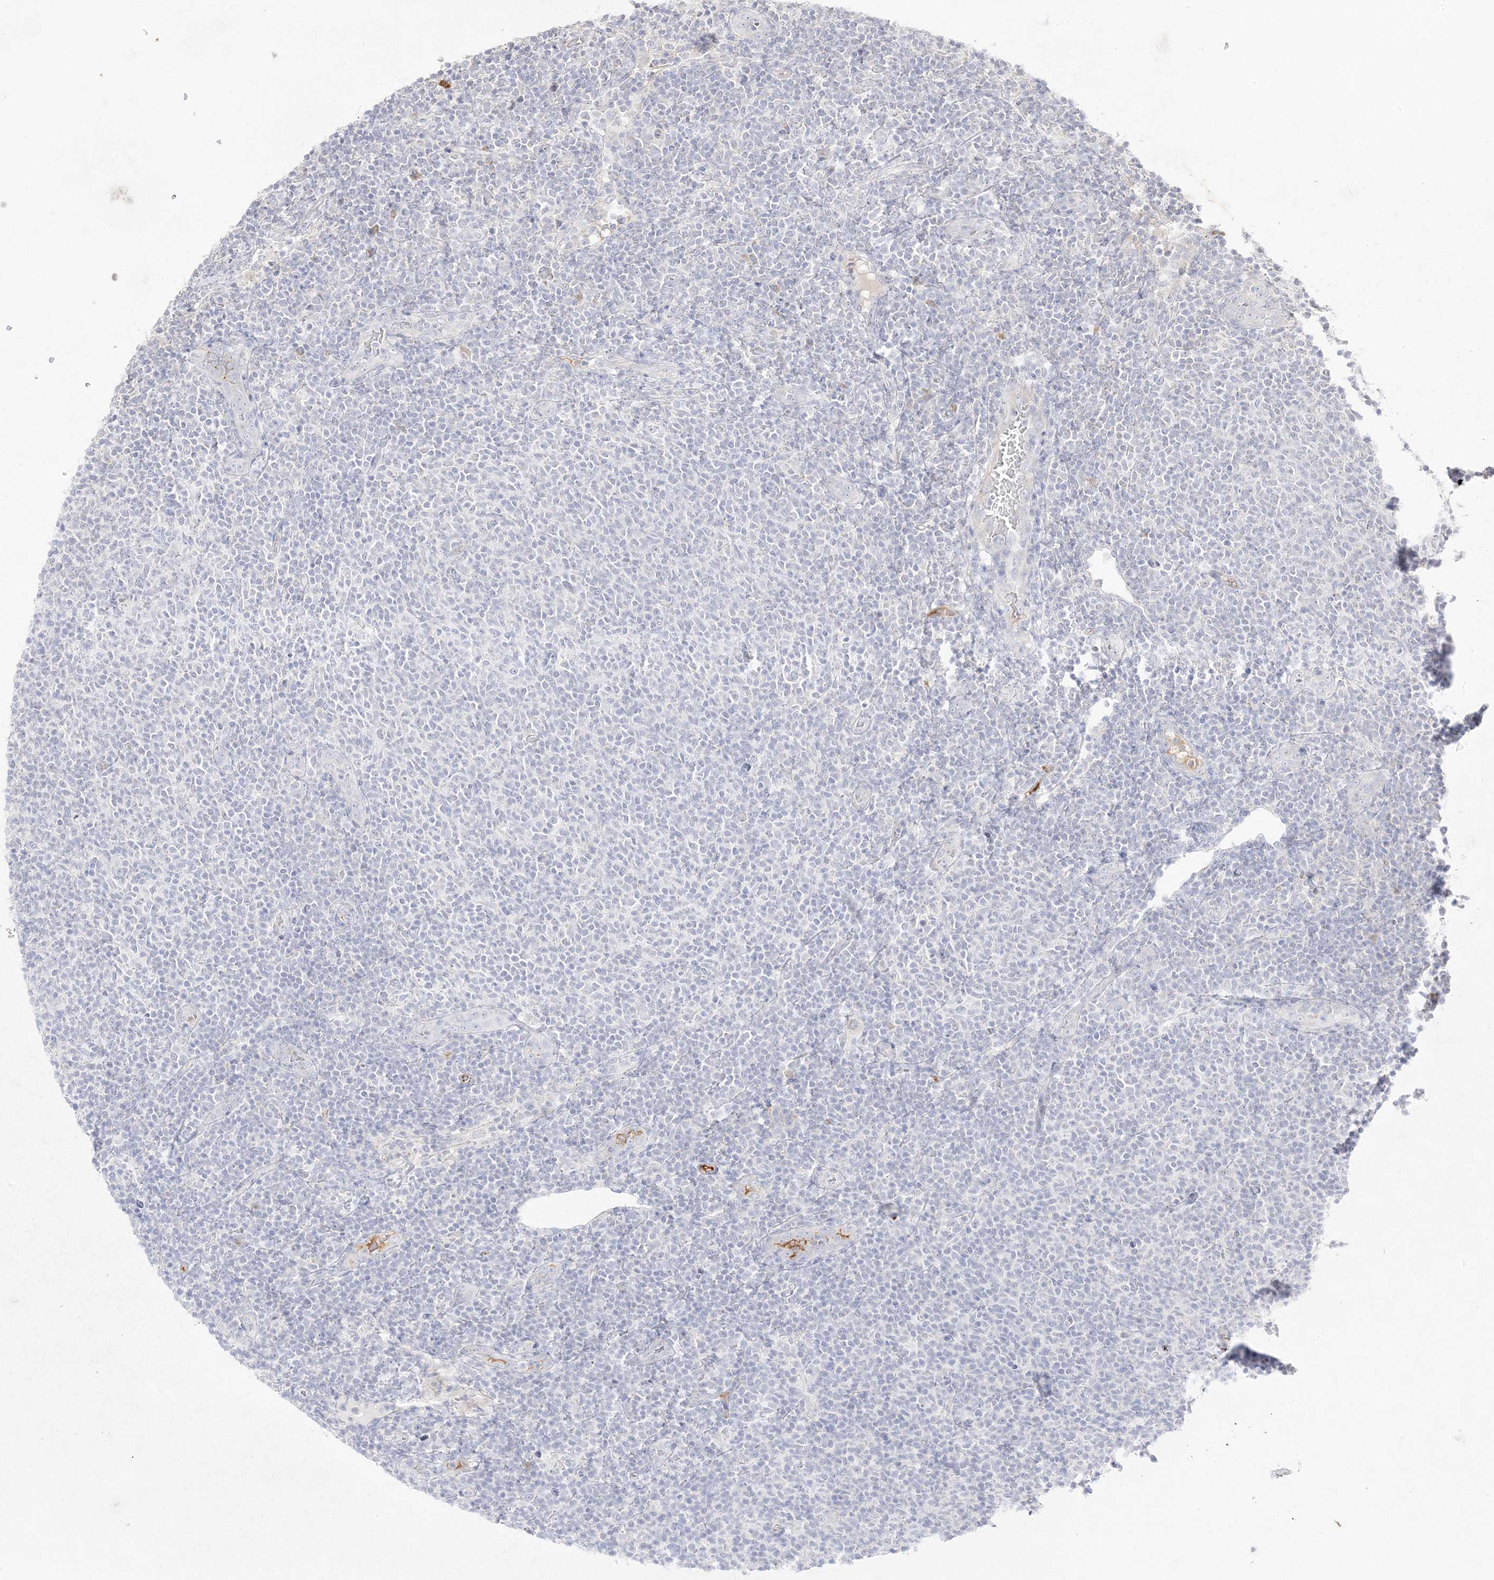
{"staining": {"intensity": "negative", "quantity": "none", "location": "none"}, "tissue": "lymphoma", "cell_type": "Tumor cells", "image_type": "cancer", "snomed": [{"axis": "morphology", "description": "Malignant lymphoma, non-Hodgkin's type, Low grade"}, {"axis": "topography", "description": "Lymph node"}], "caption": "The photomicrograph displays no staining of tumor cells in lymphoma.", "gene": "TRANK1", "patient": {"sex": "male", "age": 66}}